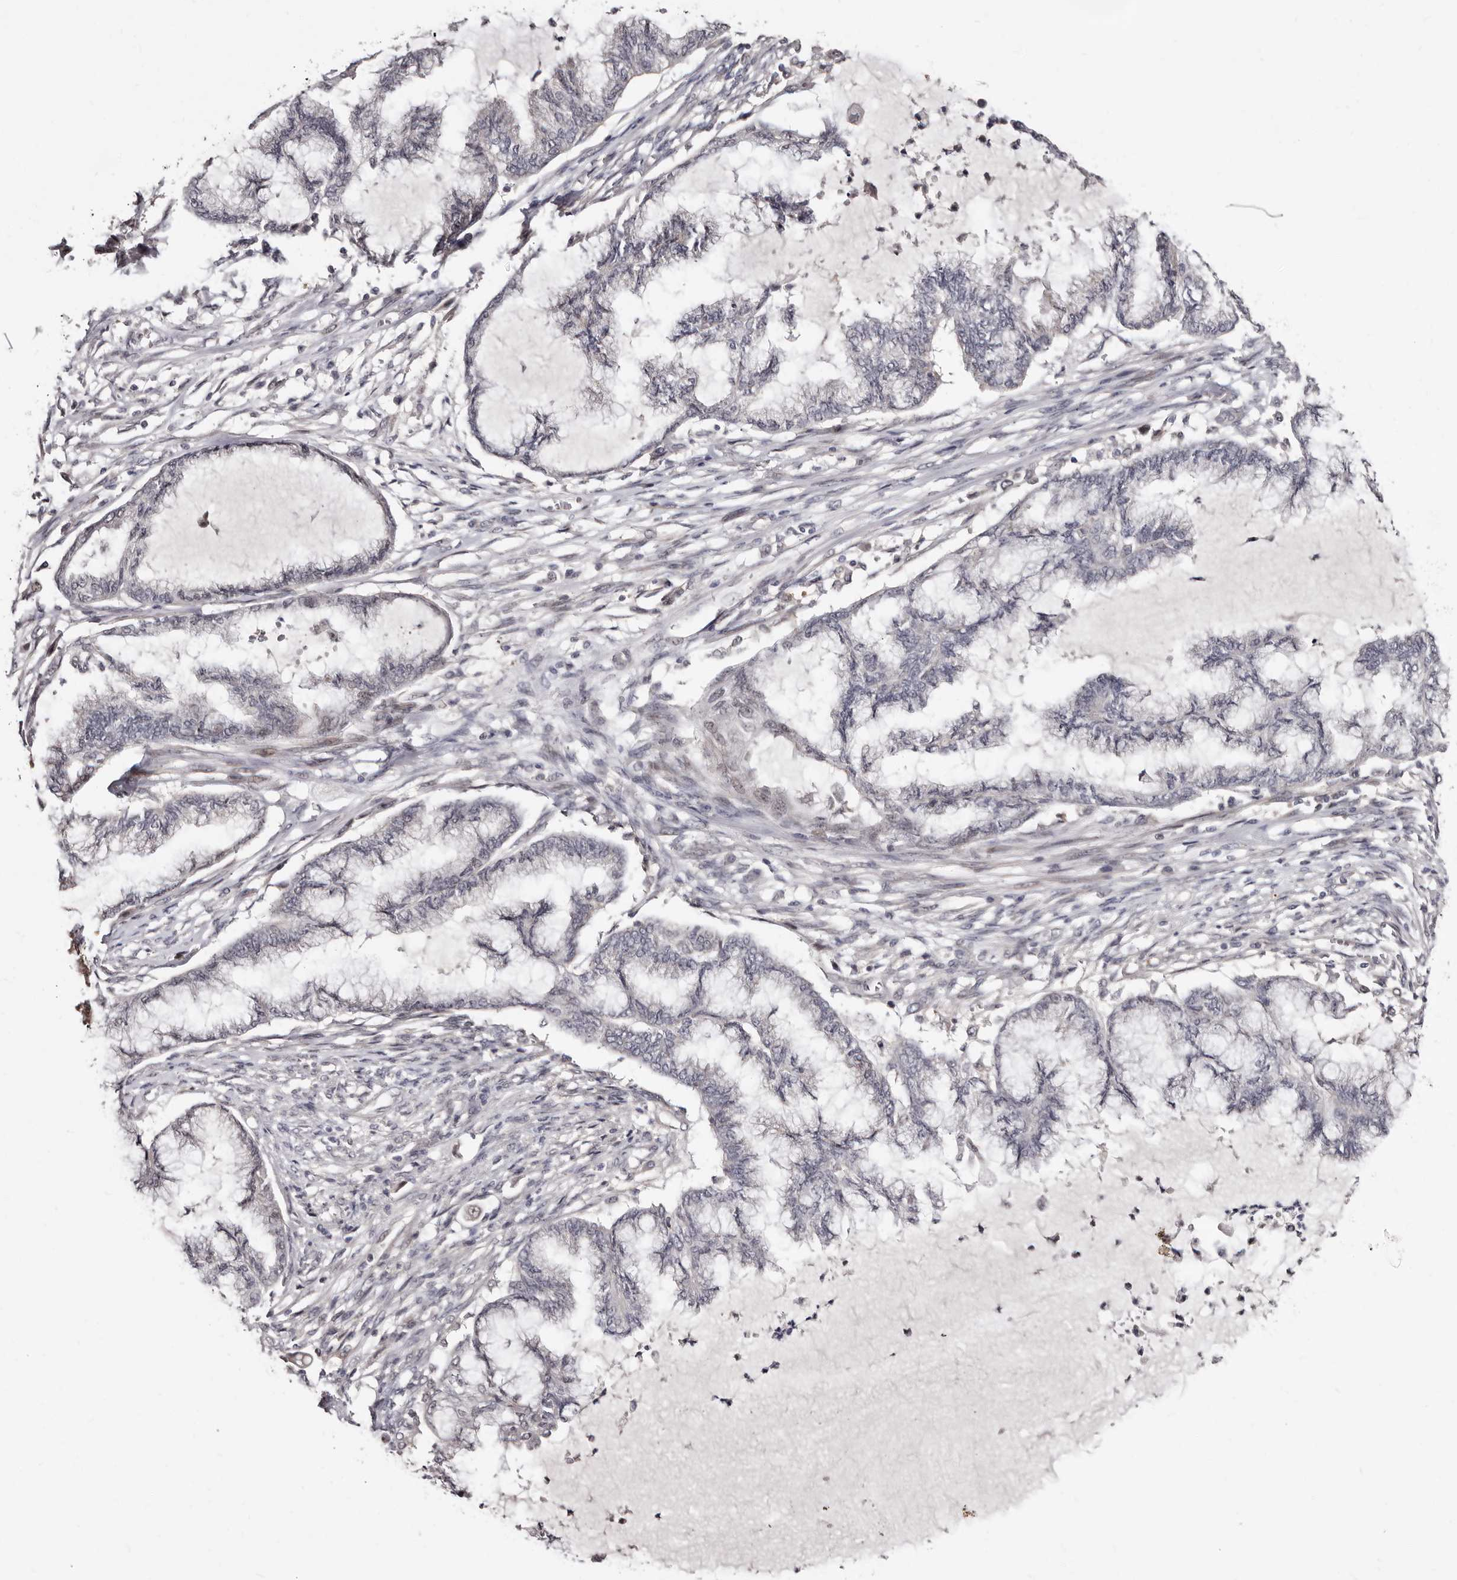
{"staining": {"intensity": "negative", "quantity": "none", "location": "none"}, "tissue": "endometrial cancer", "cell_type": "Tumor cells", "image_type": "cancer", "snomed": [{"axis": "morphology", "description": "Adenocarcinoma, NOS"}, {"axis": "topography", "description": "Endometrium"}], "caption": "The image shows no staining of tumor cells in endometrial cancer (adenocarcinoma).", "gene": "PHF20L1", "patient": {"sex": "female", "age": 86}}